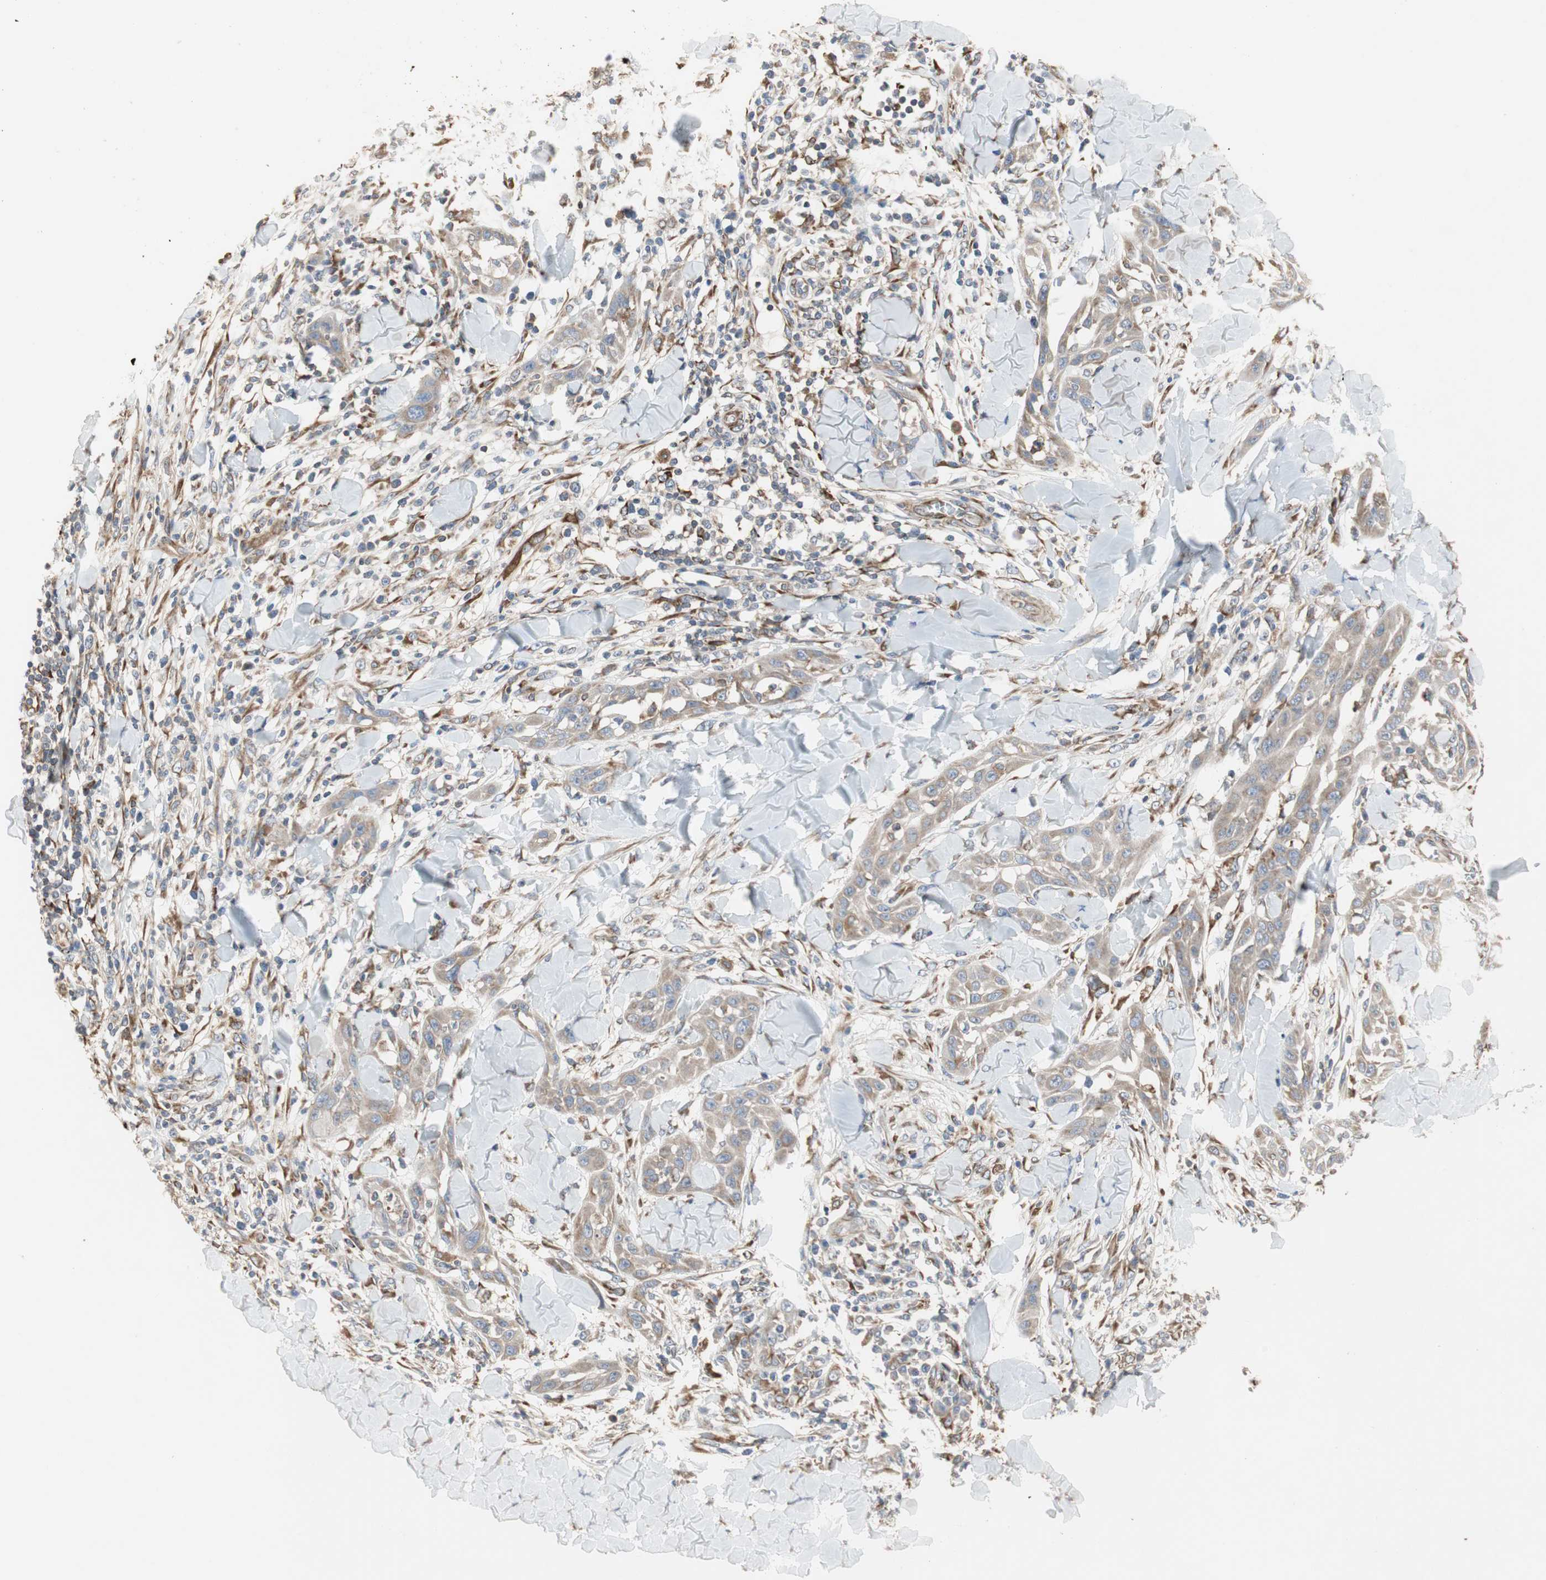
{"staining": {"intensity": "weak", "quantity": "25%-75%", "location": "cytoplasmic/membranous"}, "tissue": "skin cancer", "cell_type": "Tumor cells", "image_type": "cancer", "snomed": [{"axis": "morphology", "description": "Squamous cell carcinoma, NOS"}, {"axis": "topography", "description": "Skin"}], "caption": "A histopathology image of skin cancer stained for a protein exhibits weak cytoplasmic/membranous brown staining in tumor cells. Using DAB (3,3'-diaminobenzidine) (brown) and hematoxylin (blue) stains, captured at high magnification using brightfield microscopy.", "gene": "H6PD", "patient": {"sex": "male", "age": 24}}